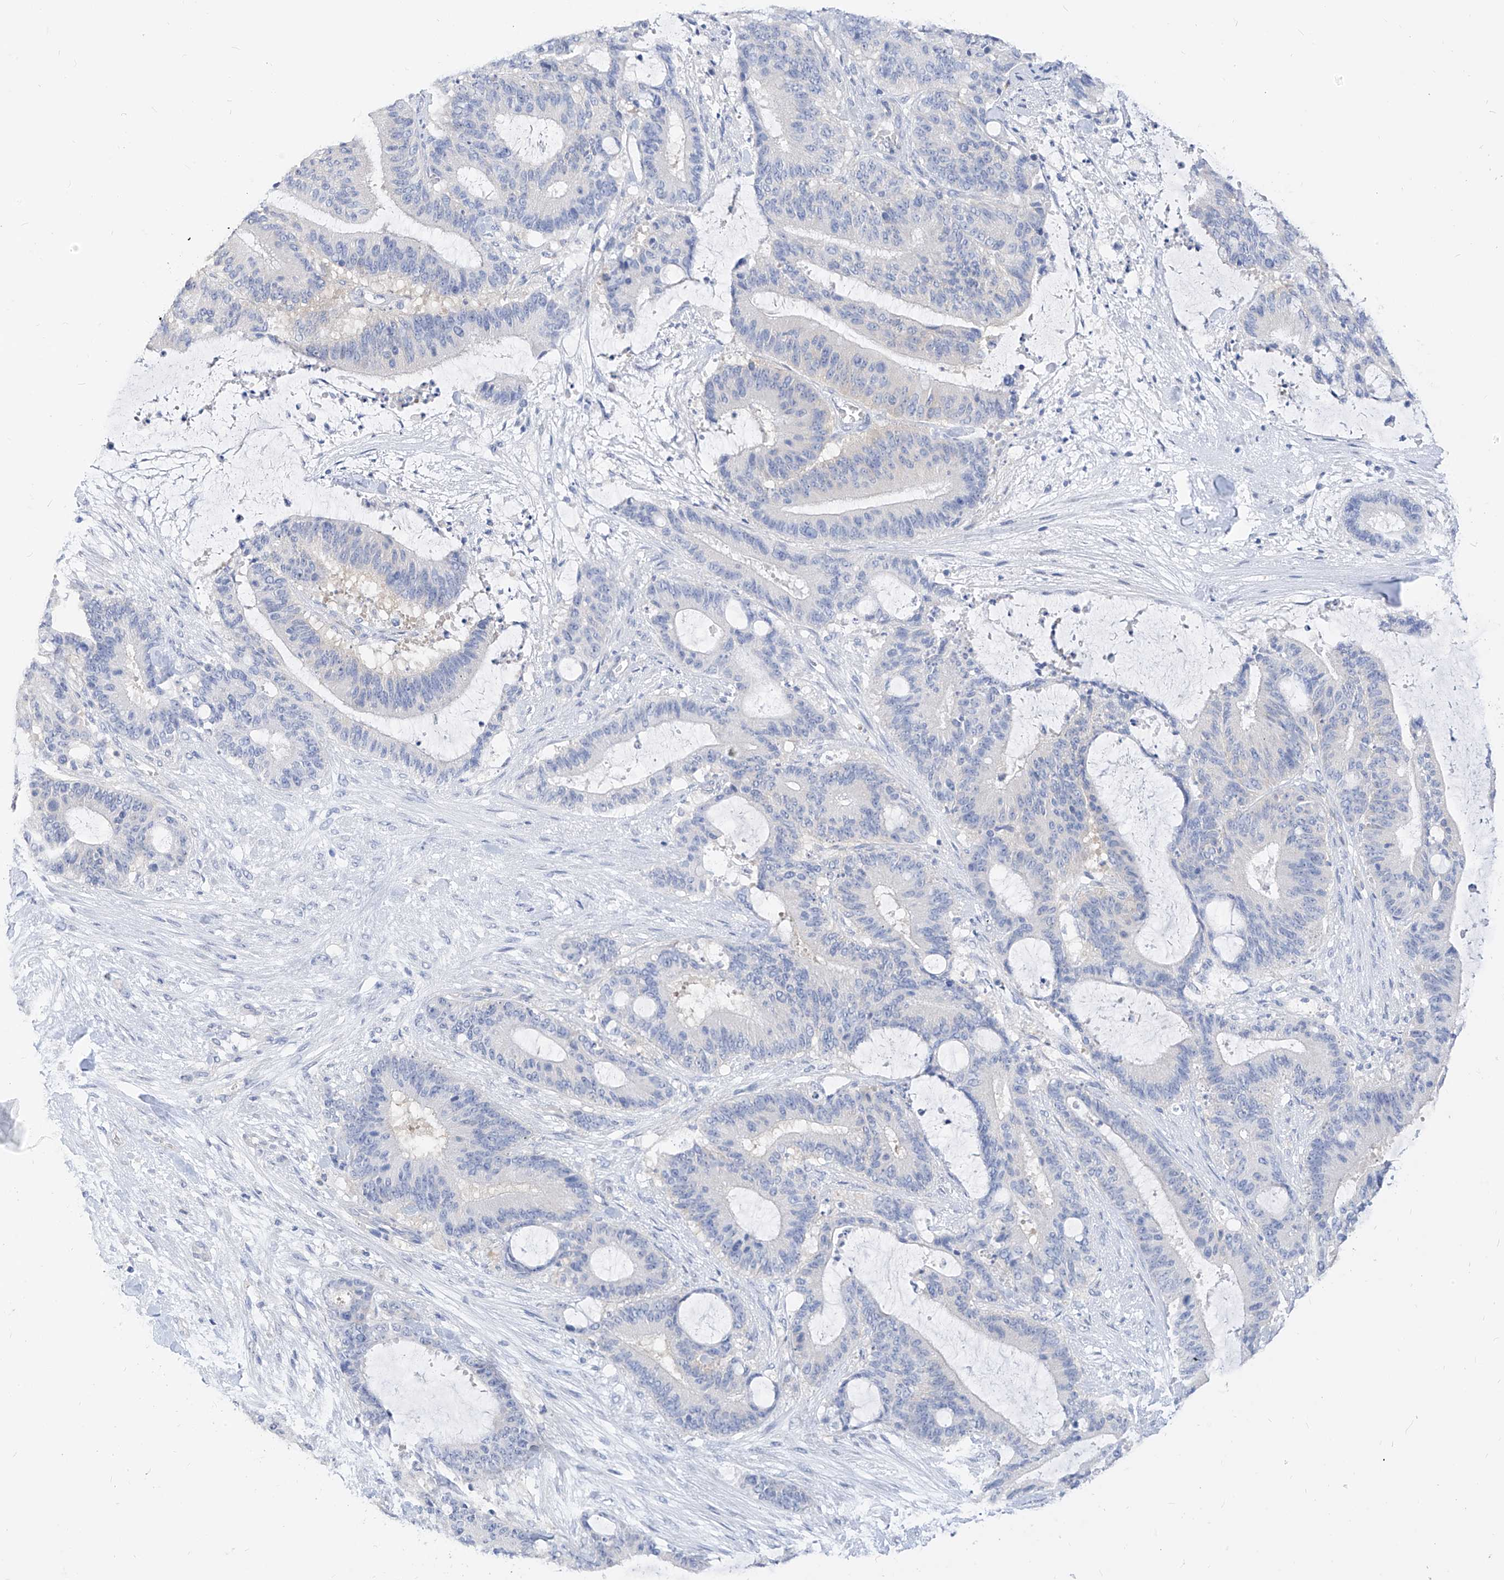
{"staining": {"intensity": "negative", "quantity": "none", "location": "none"}, "tissue": "liver cancer", "cell_type": "Tumor cells", "image_type": "cancer", "snomed": [{"axis": "morphology", "description": "Normal tissue, NOS"}, {"axis": "morphology", "description": "Cholangiocarcinoma"}, {"axis": "topography", "description": "Liver"}, {"axis": "topography", "description": "Peripheral nerve tissue"}], "caption": "High magnification brightfield microscopy of cholangiocarcinoma (liver) stained with DAB (3,3'-diaminobenzidine) (brown) and counterstained with hematoxylin (blue): tumor cells show no significant expression.", "gene": "ZZEF1", "patient": {"sex": "female", "age": 73}}